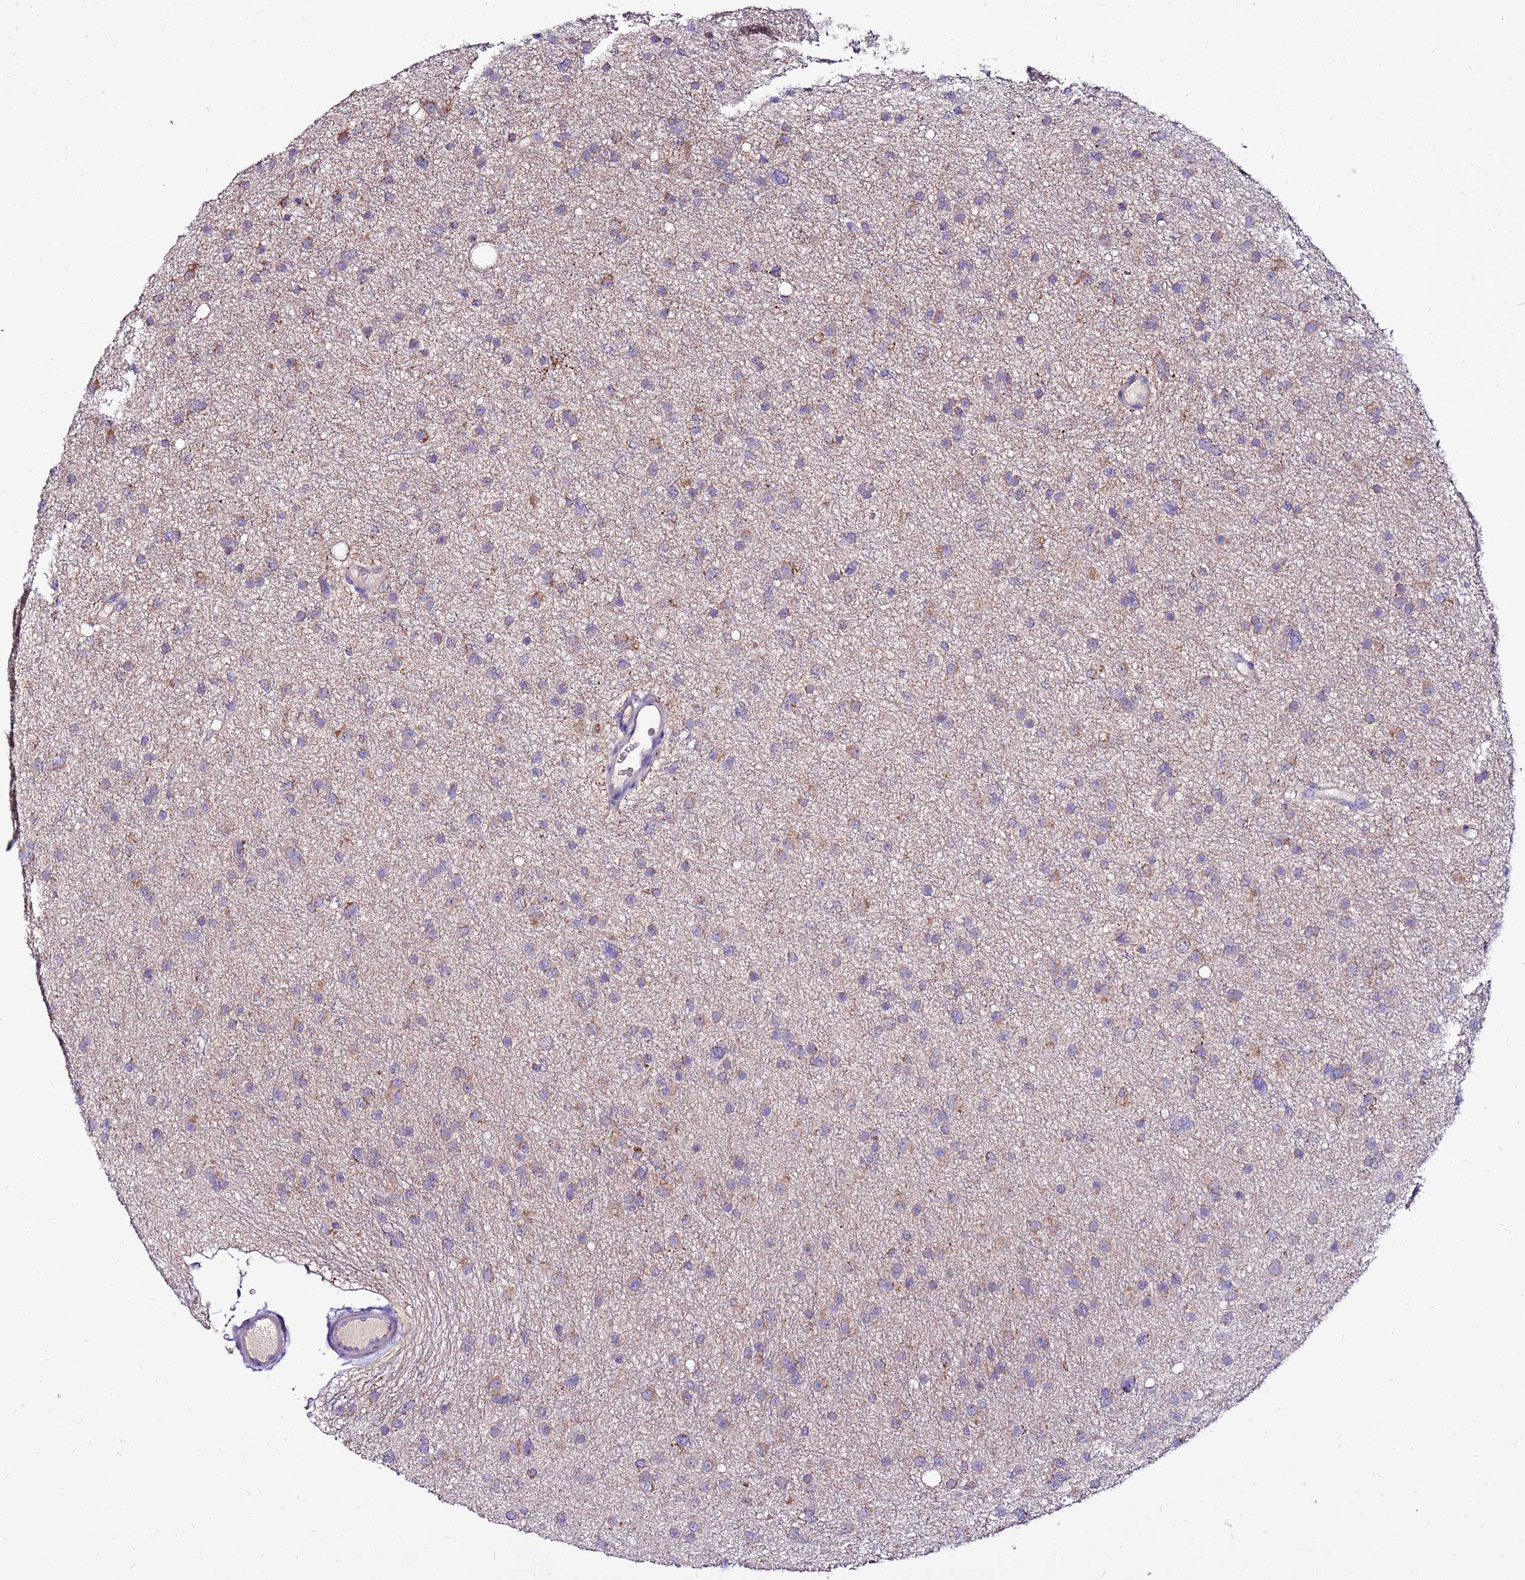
{"staining": {"intensity": "weak", "quantity": "<25%", "location": "cytoplasmic/membranous"}, "tissue": "glioma", "cell_type": "Tumor cells", "image_type": "cancer", "snomed": [{"axis": "morphology", "description": "Glioma, malignant, Low grade"}, {"axis": "topography", "description": "Cerebral cortex"}], "caption": "The micrograph exhibits no significant positivity in tumor cells of glioma.", "gene": "SPSB3", "patient": {"sex": "female", "age": 39}}